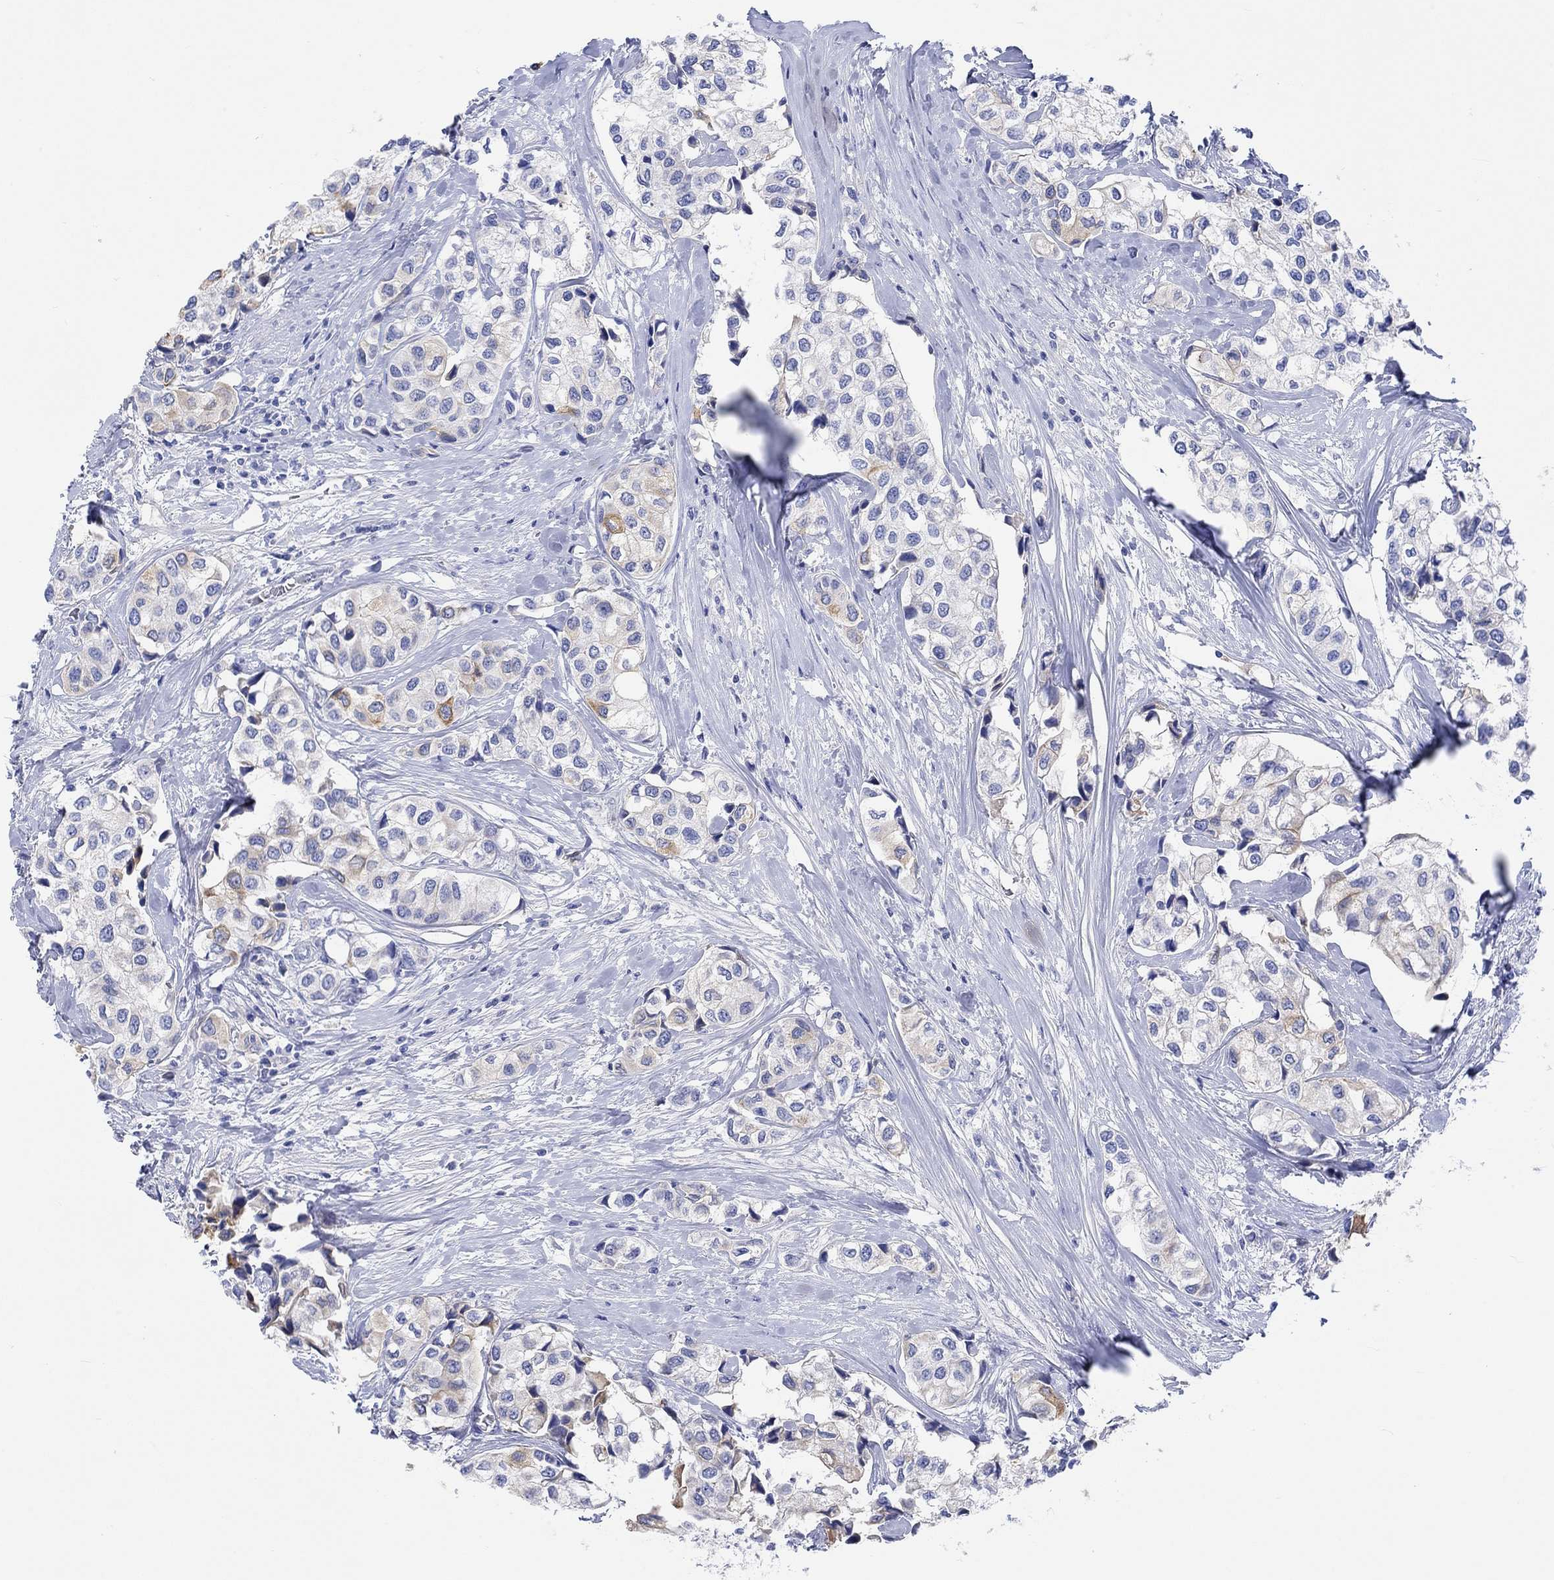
{"staining": {"intensity": "strong", "quantity": "<25%", "location": "cytoplasmic/membranous"}, "tissue": "urothelial cancer", "cell_type": "Tumor cells", "image_type": "cancer", "snomed": [{"axis": "morphology", "description": "Urothelial carcinoma, High grade"}, {"axis": "topography", "description": "Urinary bladder"}], "caption": "Strong cytoplasmic/membranous protein positivity is seen in approximately <25% of tumor cells in high-grade urothelial carcinoma.", "gene": "REEP6", "patient": {"sex": "male", "age": 73}}